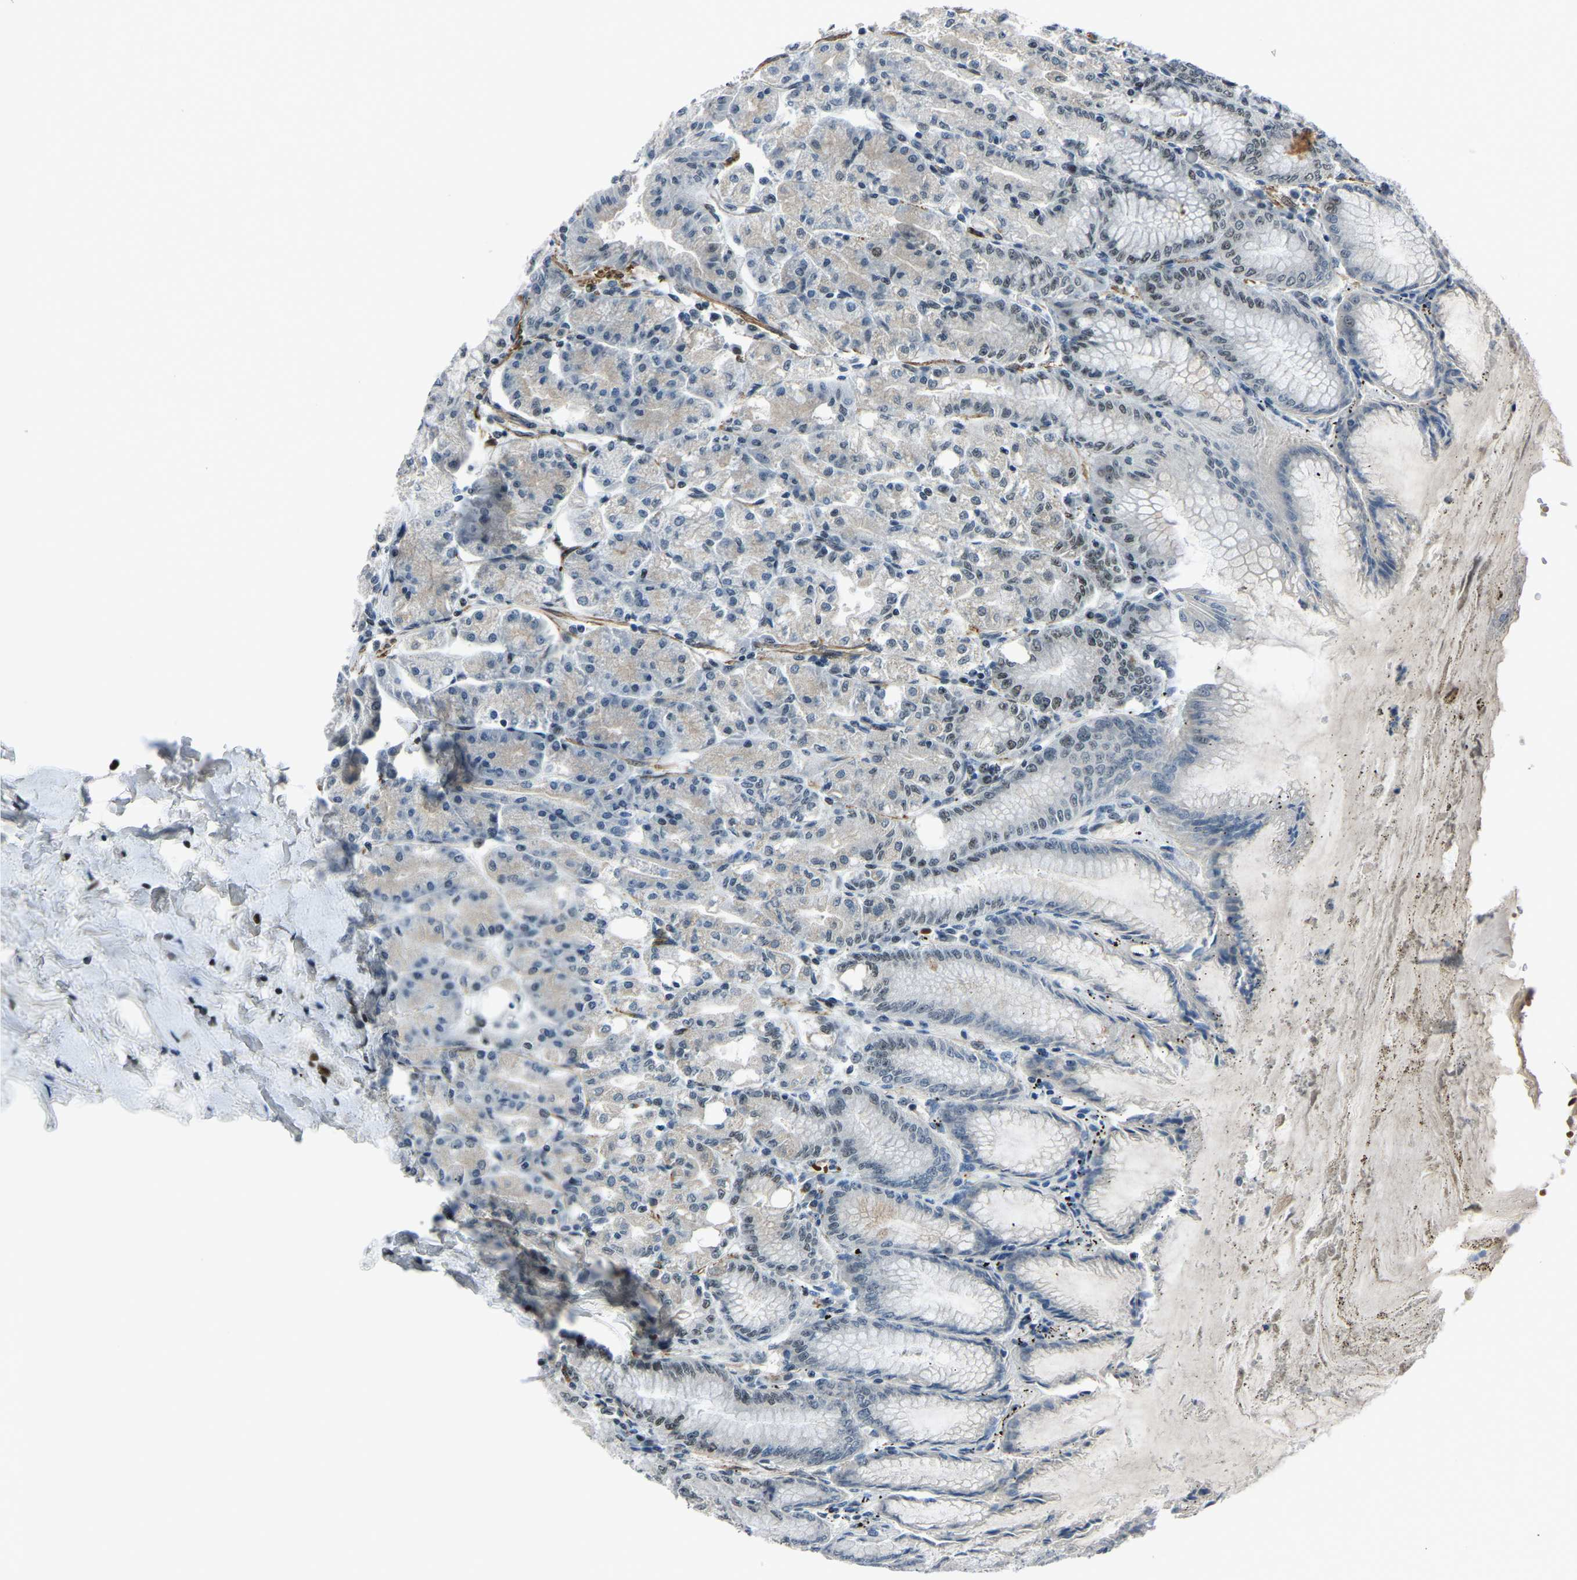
{"staining": {"intensity": "strong", "quantity": "25%-75%", "location": "nuclear"}, "tissue": "stomach", "cell_type": "Glandular cells", "image_type": "normal", "snomed": [{"axis": "morphology", "description": "Normal tissue, NOS"}, {"axis": "topography", "description": "Stomach, lower"}], "caption": "Immunohistochemical staining of unremarkable human stomach shows strong nuclear protein staining in about 25%-75% of glandular cells.", "gene": "PRCC", "patient": {"sex": "male", "age": 71}}